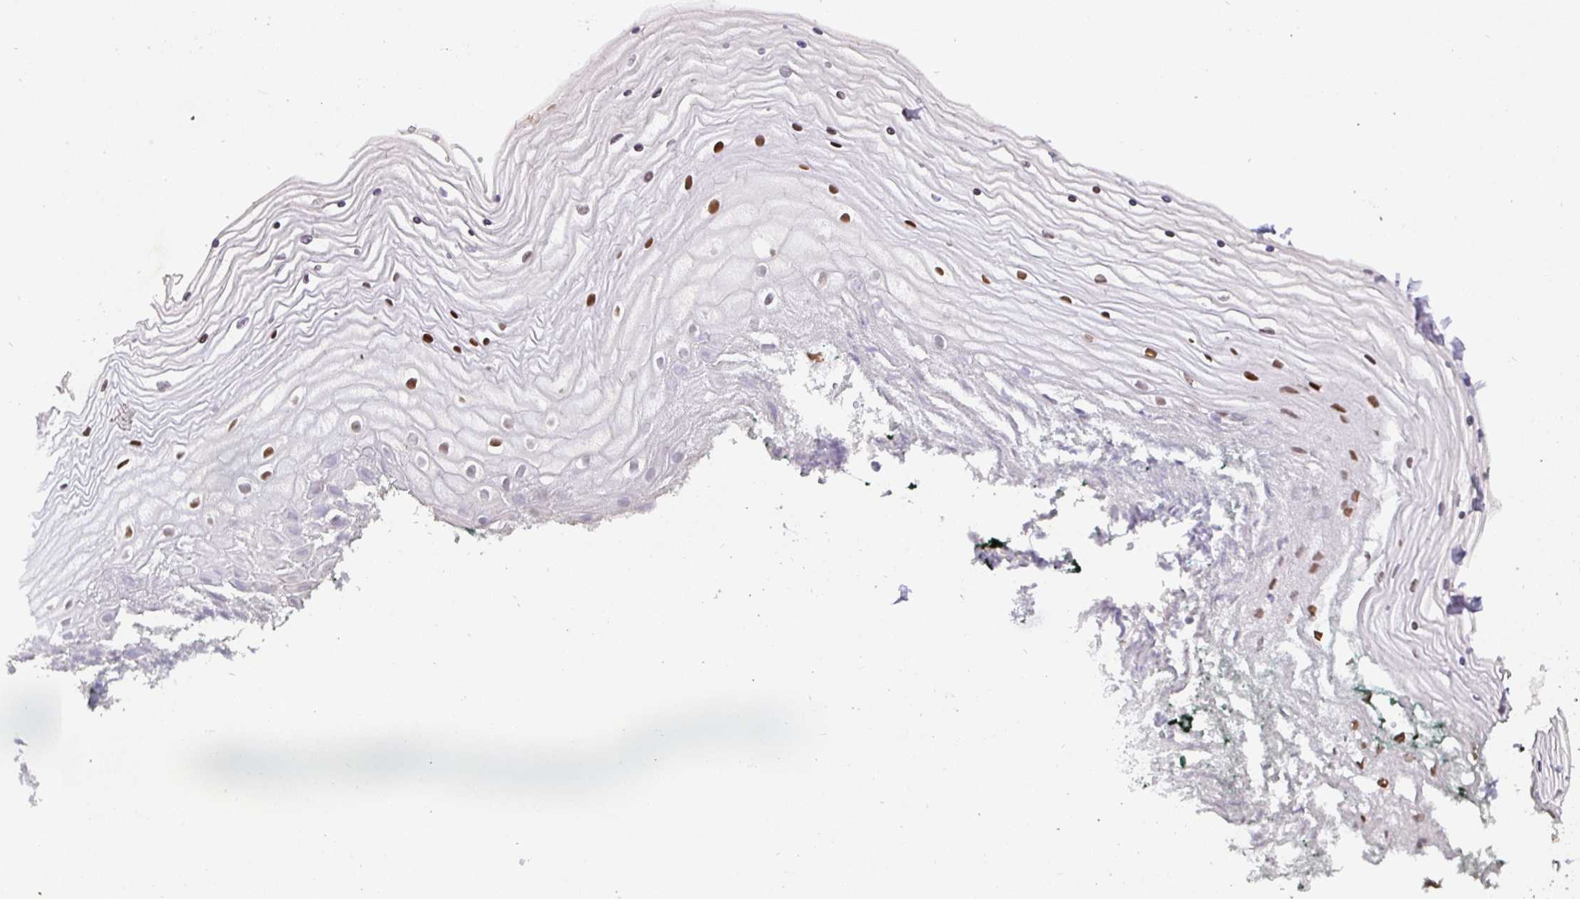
{"staining": {"intensity": "moderate", "quantity": "<25%", "location": "nuclear"}, "tissue": "vagina", "cell_type": "Squamous epithelial cells", "image_type": "normal", "snomed": [{"axis": "morphology", "description": "Normal tissue, NOS"}, {"axis": "topography", "description": "Vagina"}], "caption": "Protein staining of normal vagina shows moderate nuclear expression in approximately <25% of squamous epithelial cells. Using DAB (brown) and hematoxylin (blue) stains, captured at high magnification using brightfield microscopy.", "gene": "SATB1", "patient": {"sex": "female", "age": 38}}